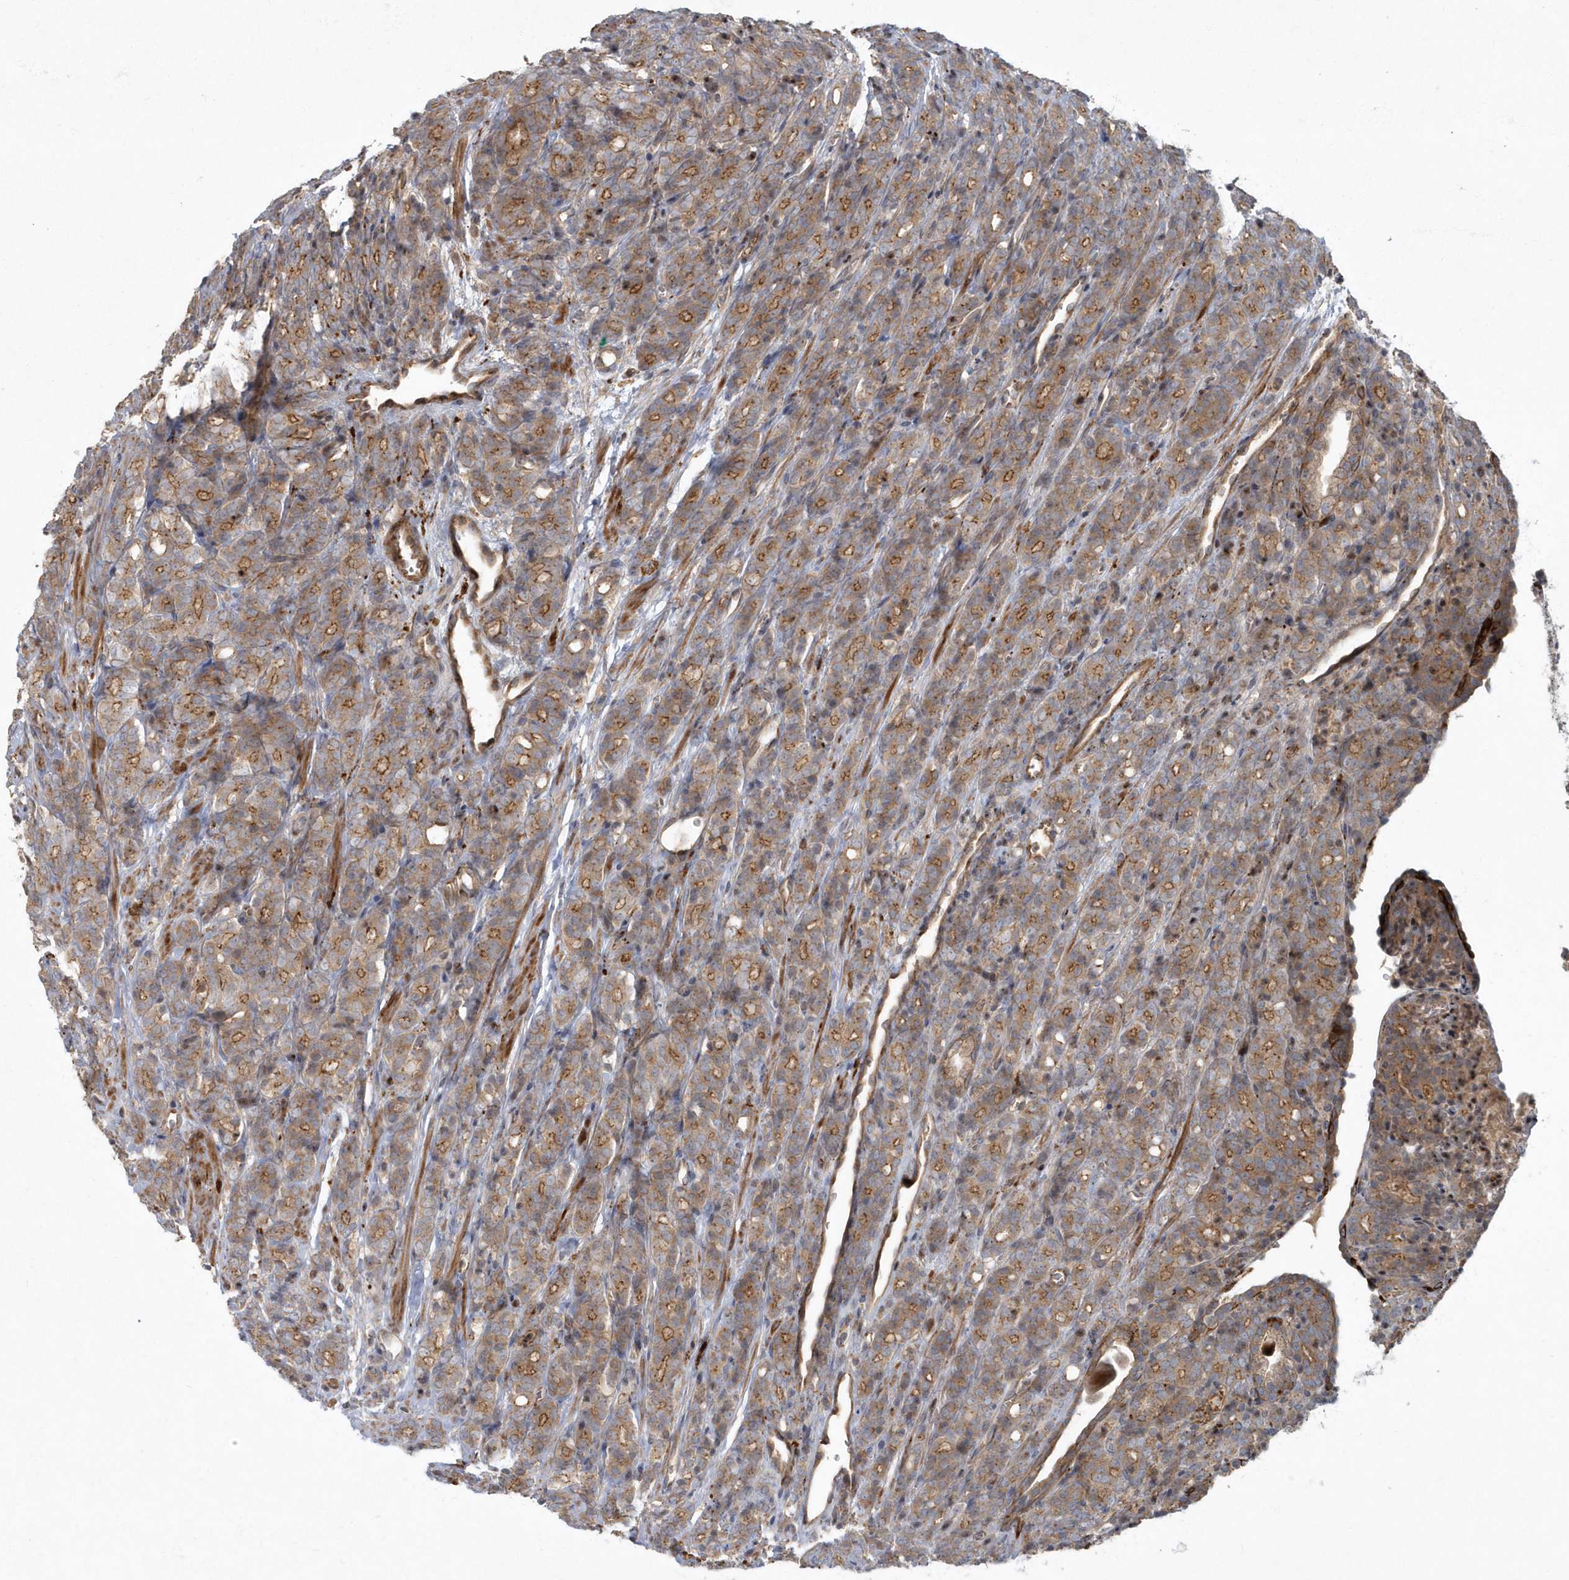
{"staining": {"intensity": "moderate", "quantity": ">75%", "location": "cytoplasmic/membranous"}, "tissue": "prostate cancer", "cell_type": "Tumor cells", "image_type": "cancer", "snomed": [{"axis": "morphology", "description": "Adenocarcinoma, High grade"}, {"axis": "topography", "description": "Prostate"}], "caption": "Immunohistochemical staining of prostate cancer (adenocarcinoma (high-grade)) shows moderate cytoplasmic/membranous protein positivity in about >75% of tumor cells. (DAB = brown stain, brightfield microscopy at high magnification).", "gene": "ARHGEF38", "patient": {"sex": "male", "age": 62}}